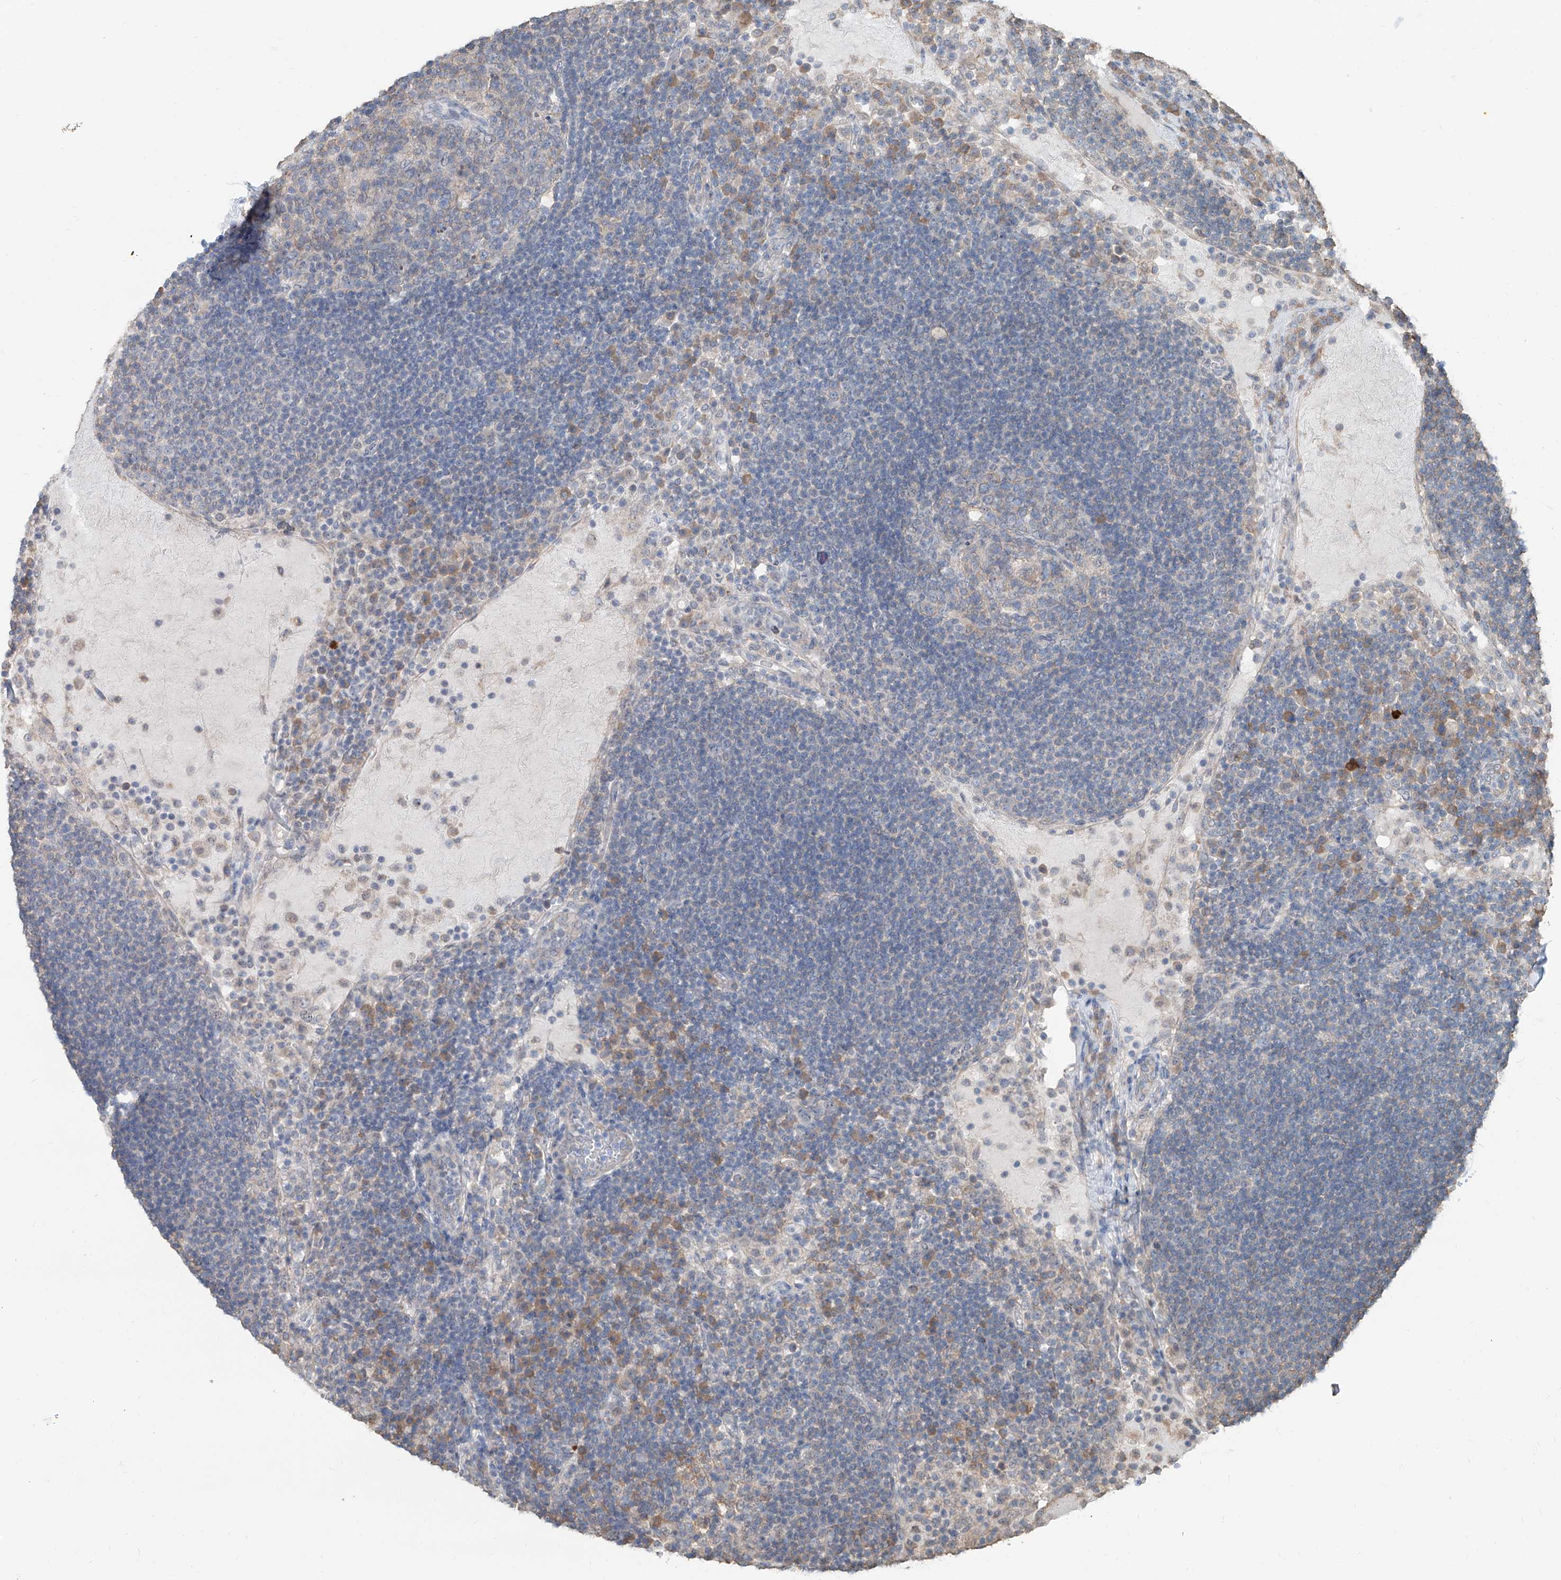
{"staining": {"intensity": "moderate", "quantity": "<25%", "location": "cytoplasmic/membranous"}, "tissue": "lymph node", "cell_type": "Germinal center cells", "image_type": "normal", "snomed": [{"axis": "morphology", "description": "Normal tissue, NOS"}, {"axis": "topography", "description": "Lymph node"}], "caption": "A low amount of moderate cytoplasmic/membranous staining is identified in approximately <25% of germinal center cells in benign lymph node. Using DAB (3,3'-diaminobenzidine) (brown) and hematoxylin (blue) stains, captured at high magnification using brightfield microscopy.", "gene": "KCNK10", "patient": {"sex": "female", "age": 53}}